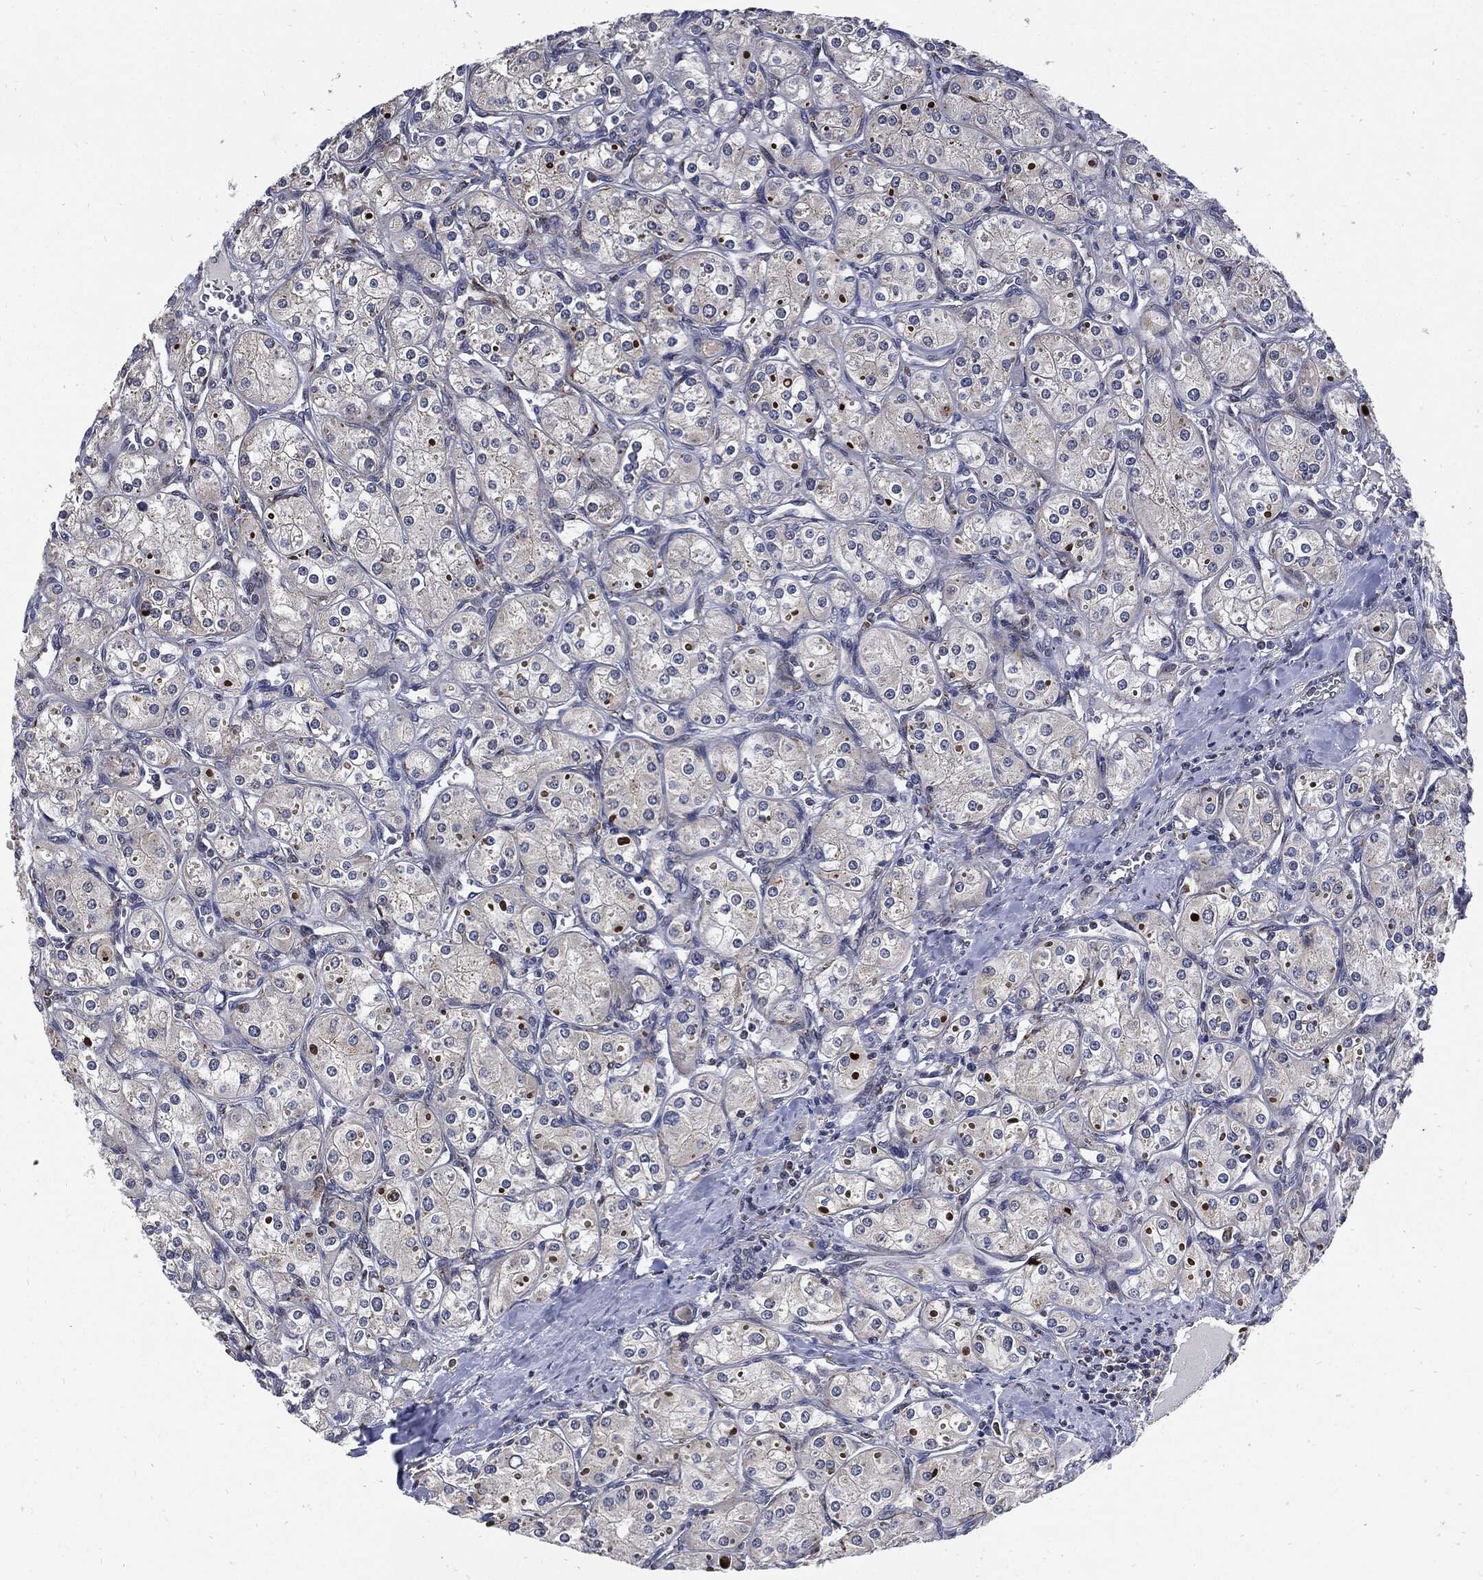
{"staining": {"intensity": "negative", "quantity": "none", "location": "none"}, "tissue": "renal cancer", "cell_type": "Tumor cells", "image_type": "cancer", "snomed": [{"axis": "morphology", "description": "Adenocarcinoma, NOS"}, {"axis": "topography", "description": "Kidney"}], "caption": "High power microscopy histopathology image of an immunohistochemistry (IHC) image of adenocarcinoma (renal), revealing no significant positivity in tumor cells.", "gene": "SLC31A2", "patient": {"sex": "male", "age": 77}}